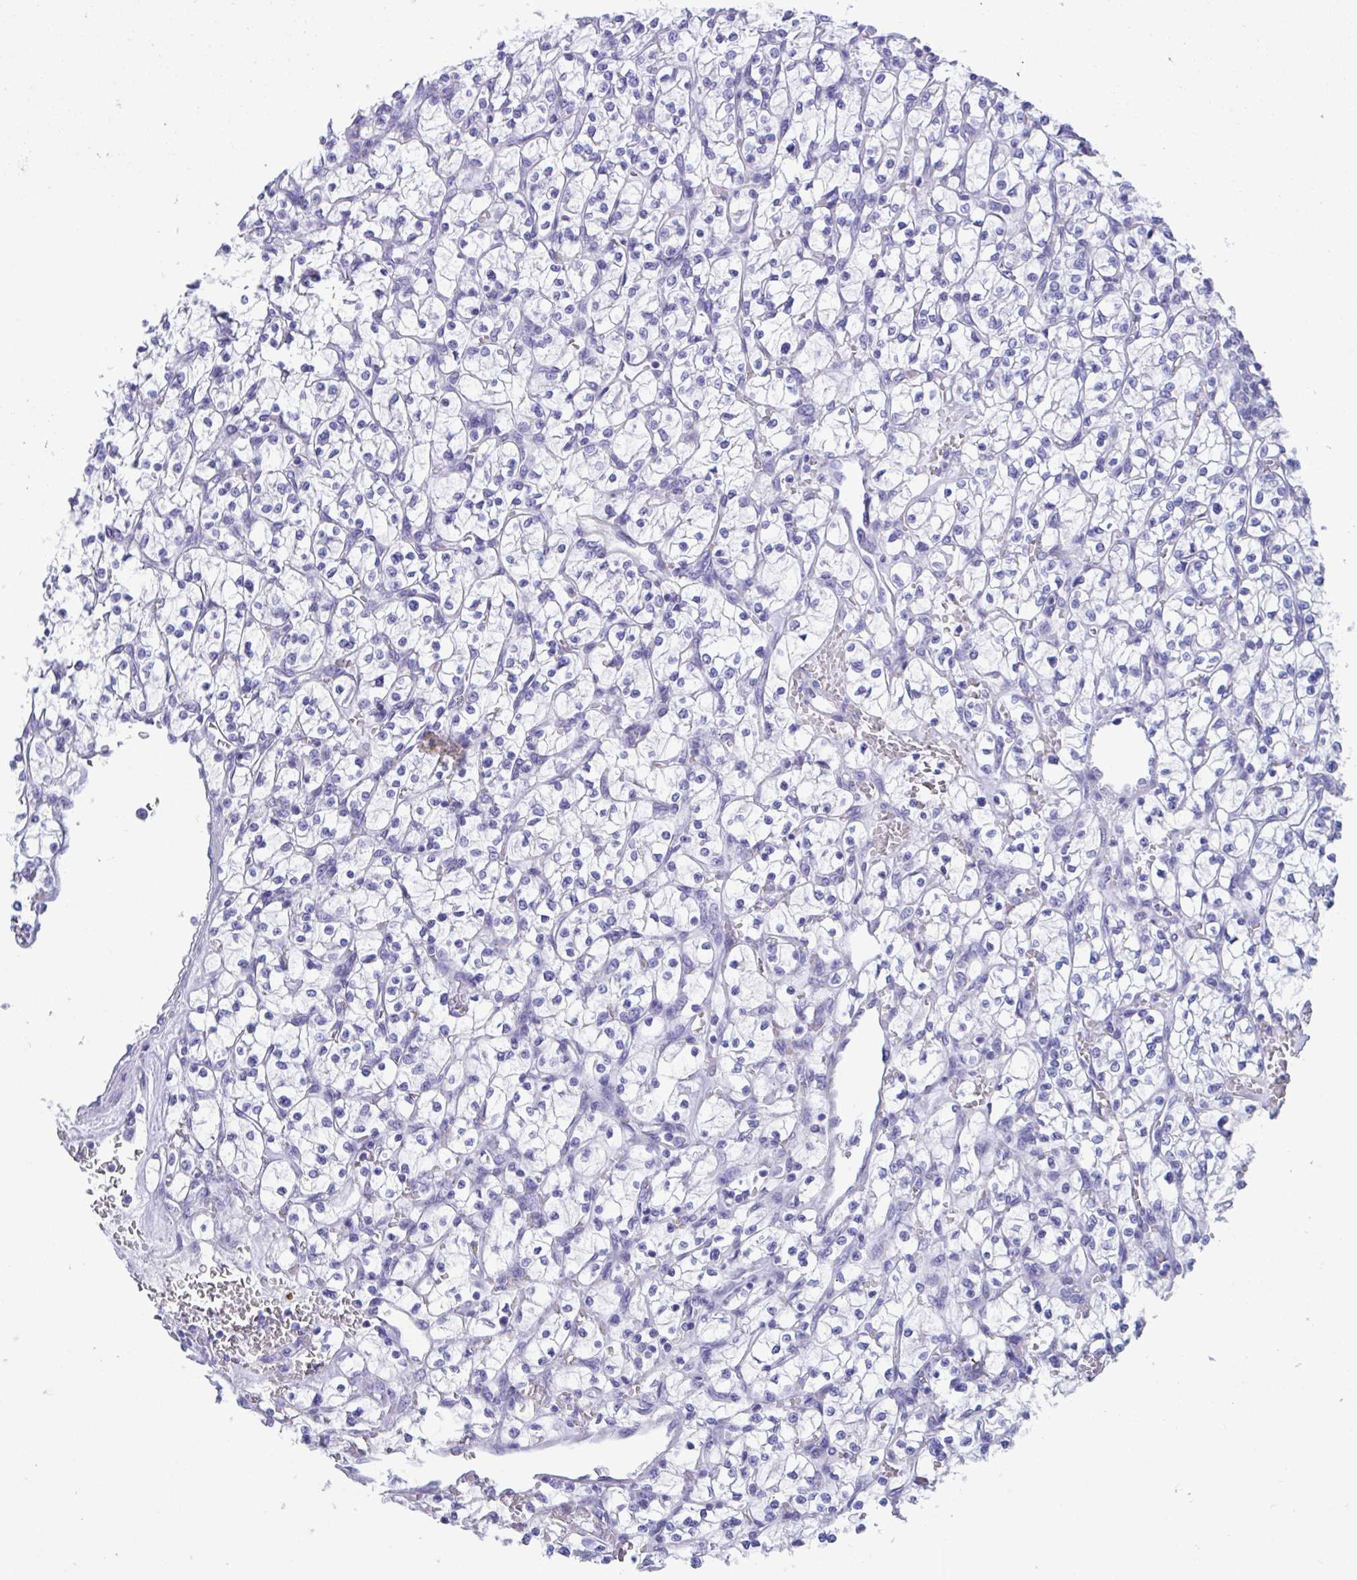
{"staining": {"intensity": "negative", "quantity": "none", "location": "none"}, "tissue": "renal cancer", "cell_type": "Tumor cells", "image_type": "cancer", "snomed": [{"axis": "morphology", "description": "Adenocarcinoma, NOS"}, {"axis": "topography", "description": "Kidney"}], "caption": "Photomicrograph shows no significant protein expression in tumor cells of adenocarcinoma (renal).", "gene": "TMEM35A", "patient": {"sex": "female", "age": 64}}